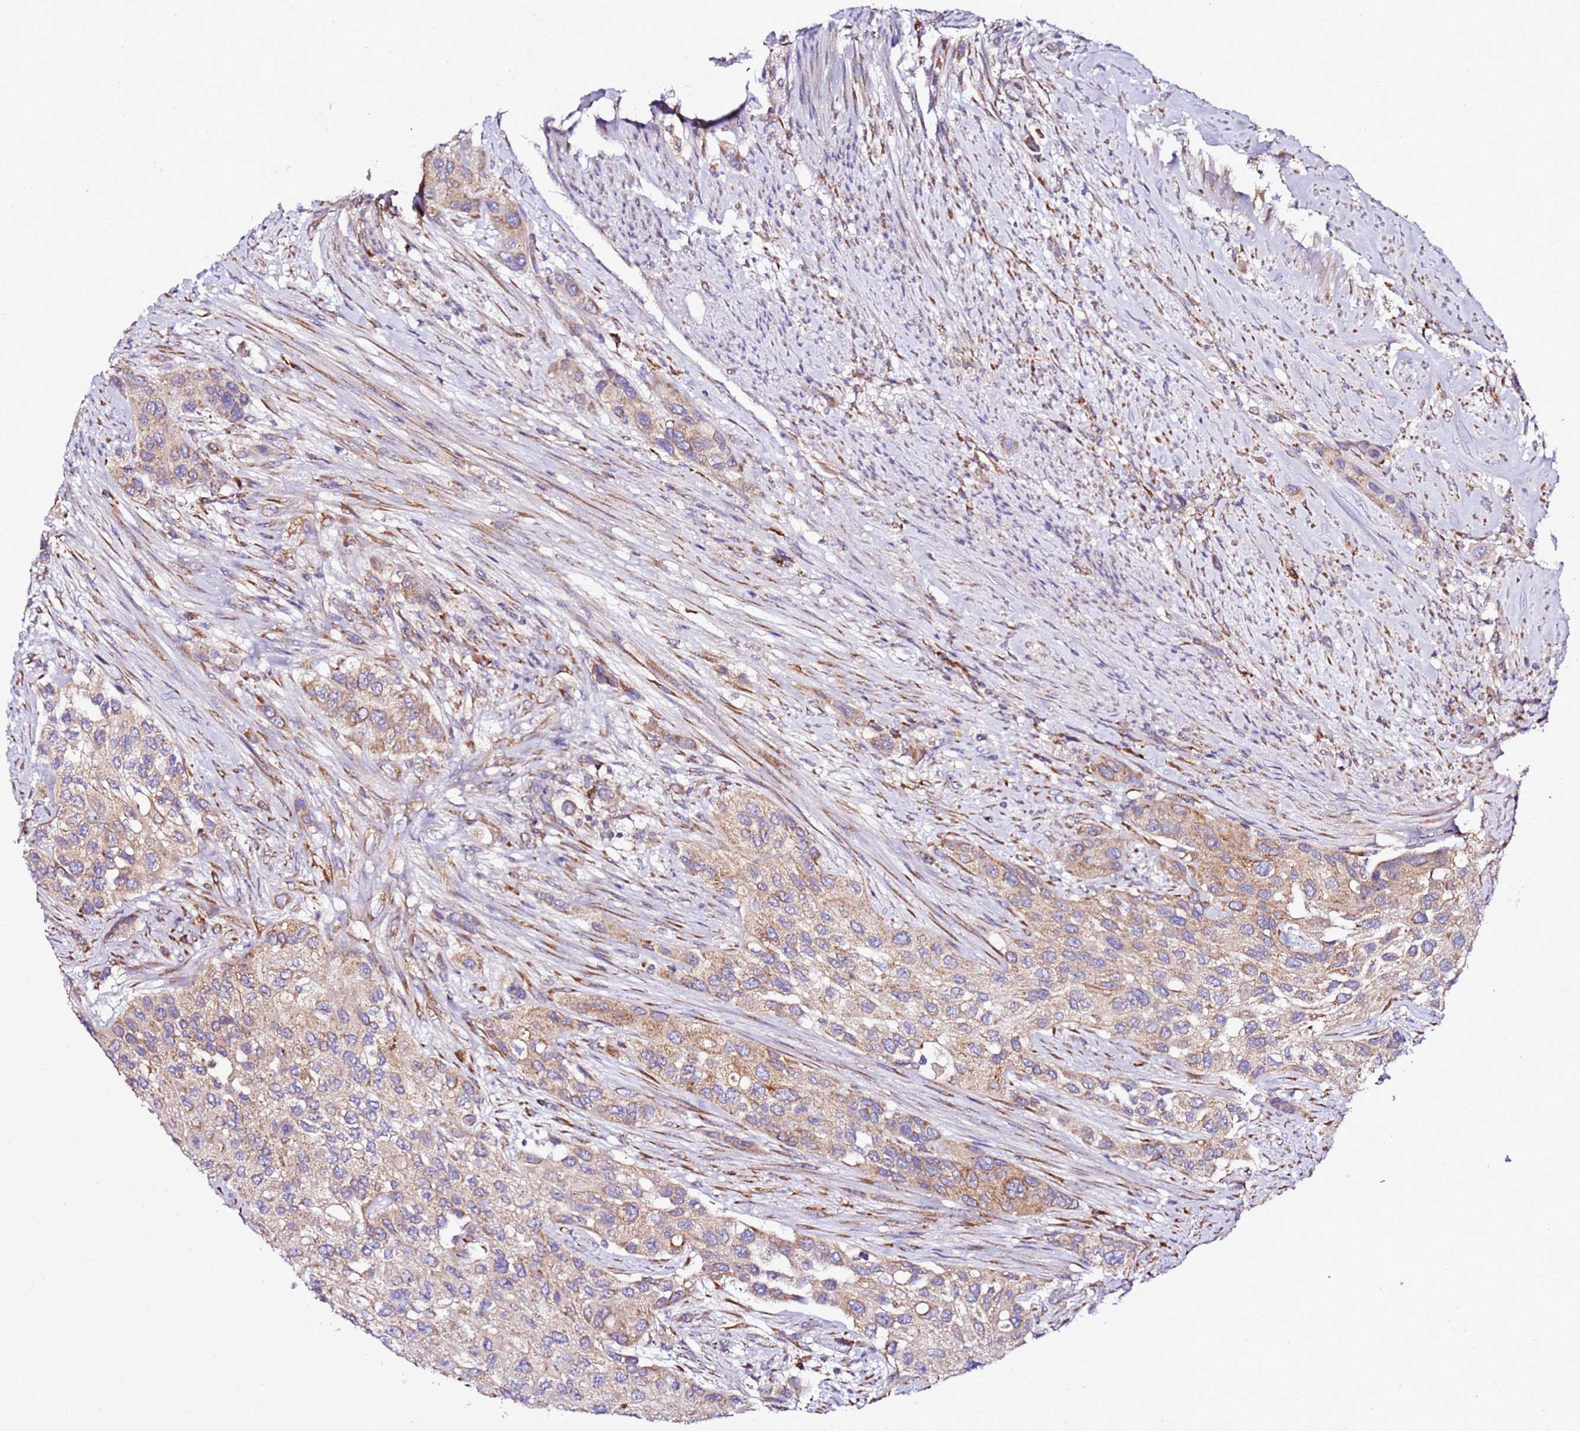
{"staining": {"intensity": "moderate", "quantity": "25%-75%", "location": "cytoplasmic/membranous"}, "tissue": "urothelial cancer", "cell_type": "Tumor cells", "image_type": "cancer", "snomed": [{"axis": "morphology", "description": "Normal tissue, NOS"}, {"axis": "morphology", "description": "Urothelial carcinoma, High grade"}, {"axis": "topography", "description": "Vascular tissue"}, {"axis": "topography", "description": "Urinary bladder"}], "caption": "Urothelial cancer tissue demonstrates moderate cytoplasmic/membranous expression in approximately 25%-75% of tumor cells", "gene": "C19orf12", "patient": {"sex": "female", "age": 56}}